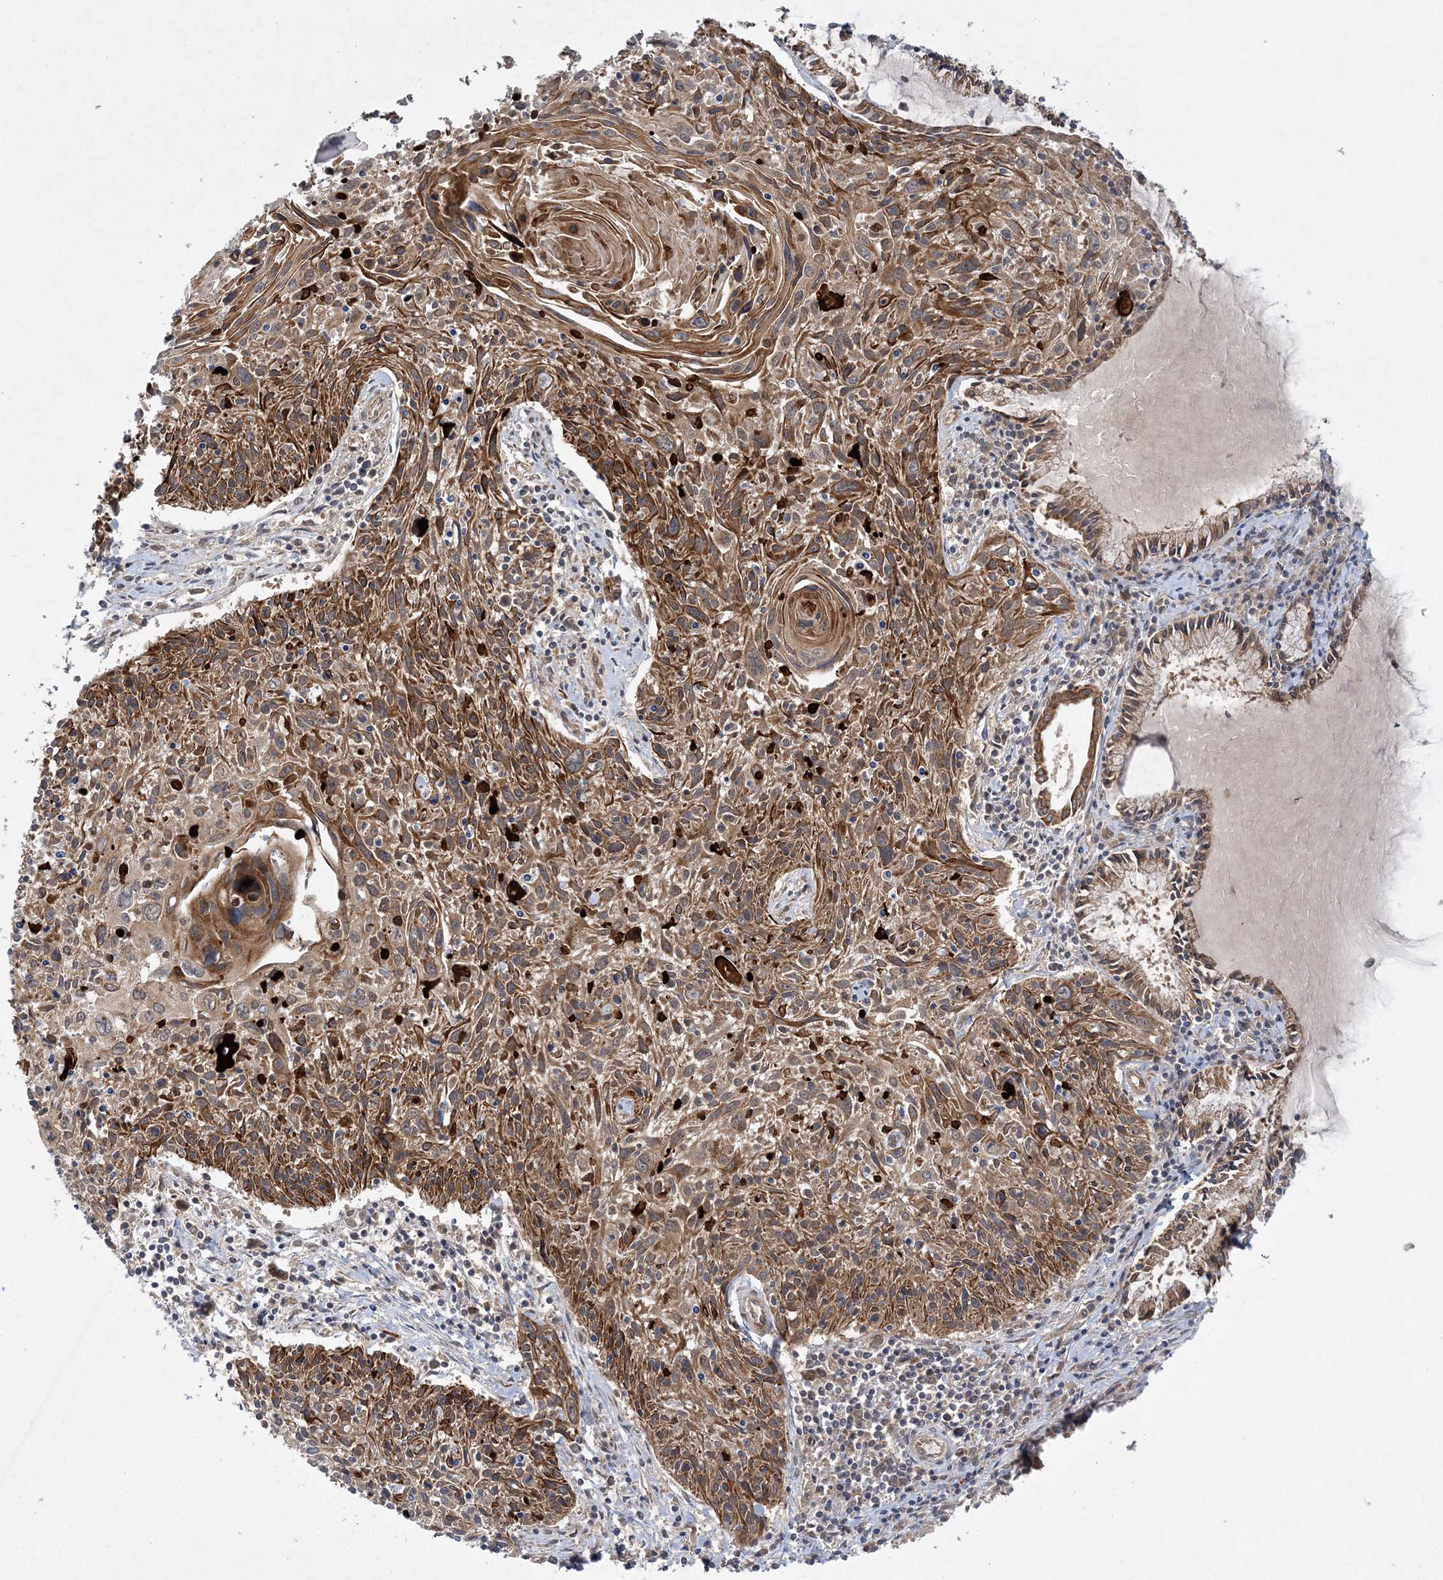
{"staining": {"intensity": "moderate", "quantity": ">75%", "location": "cytoplasmic/membranous"}, "tissue": "cervical cancer", "cell_type": "Tumor cells", "image_type": "cancer", "snomed": [{"axis": "morphology", "description": "Squamous cell carcinoma, NOS"}, {"axis": "topography", "description": "Cervix"}], "caption": "Immunohistochemistry photomicrograph of human cervical cancer (squamous cell carcinoma) stained for a protein (brown), which shows medium levels of moderate cytoplasmic/membranous staining in approximately >75% of tumor cells.", "gene": "MMADHC", "patient": {"sex": "female", "age": 51}}